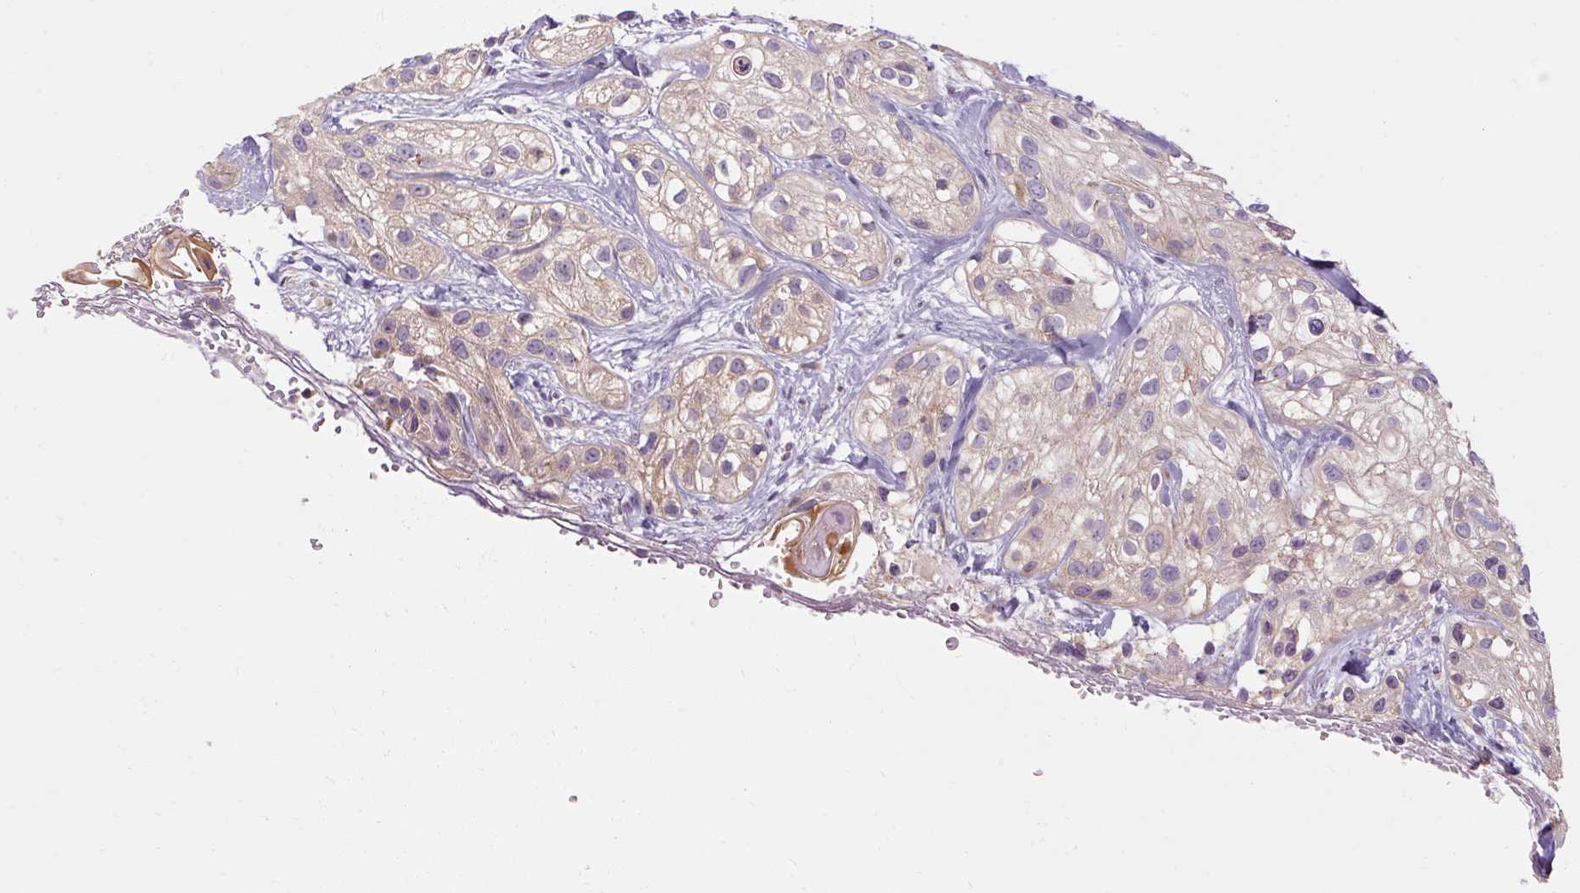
{"staining": {"intensity": "weak", "quantity": "<25%", "location": "cytoplasmic/membranous"}, "tissue": "skin cancer", "cell_type": "Tumor cells", "image_type": "cancer", "snomed": [{"axis": "morphology", "description": "Squamous cell carcinoma, NOS"}, {"axis": "topography", "description": "Skin"}], "caption": "This is an IHC histopathology image of human skin squamous cell carcinoma. There is no expression in tumor cells.", "gene": "PRSS48", "patient": {"sex": "male", "age": 82}}